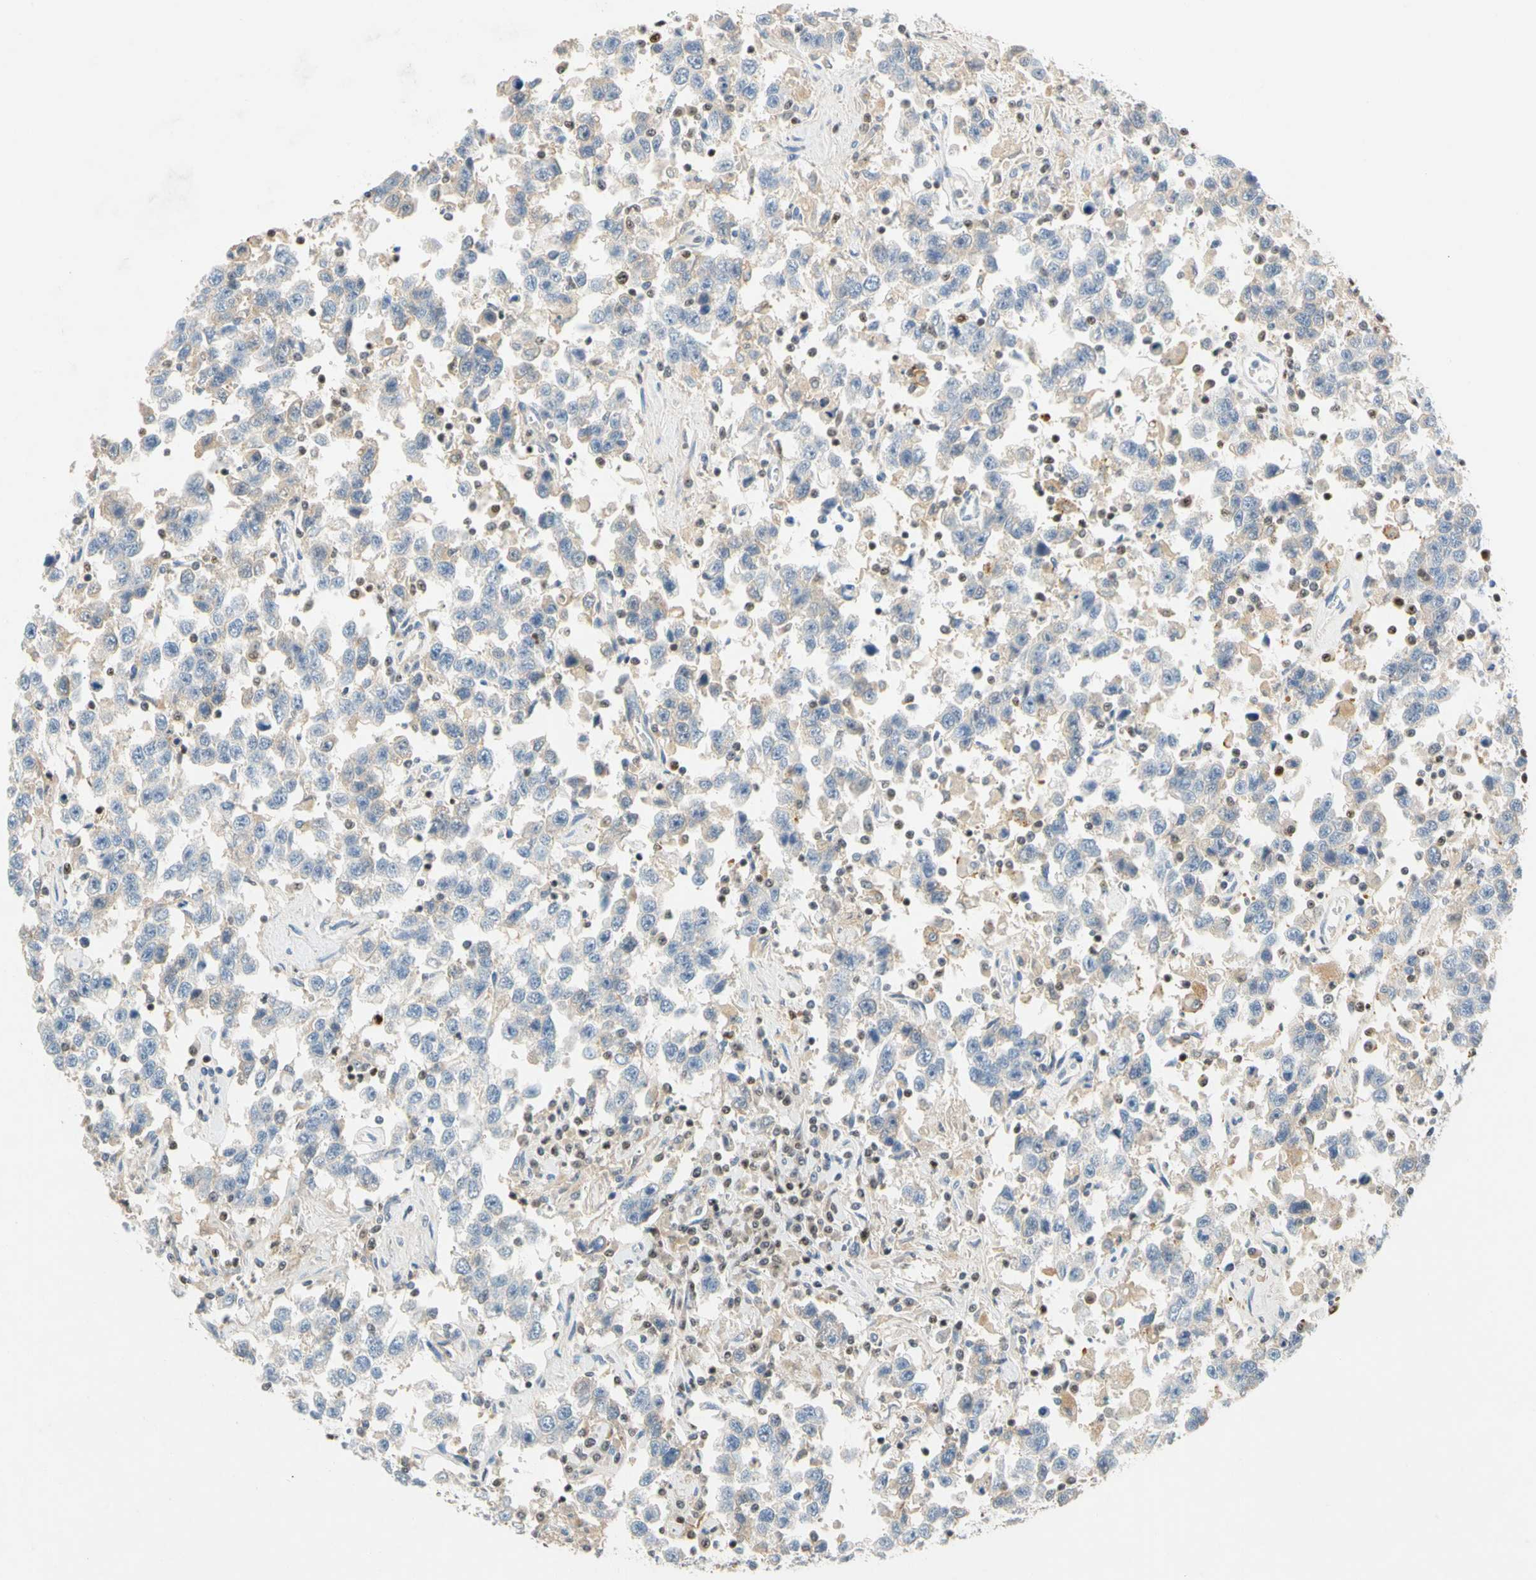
{"staining": {"intensity": "negative", "quantity": "none", "location": "none"}, "tissue": "testis cancer", "cell_type": "Tumor cells", "image_type": "cancer", "snomed": [{"axis": "morphology", "description": "Seminoma, NOS"}, {"axis": "topography", "description": "Testis"}], "caption": "Immunohistochemistry (IHC) of testis seminoma shows no expression in tumor cells.", "gene": "SP140", "patient": {"sex": "male", "age": 41}}